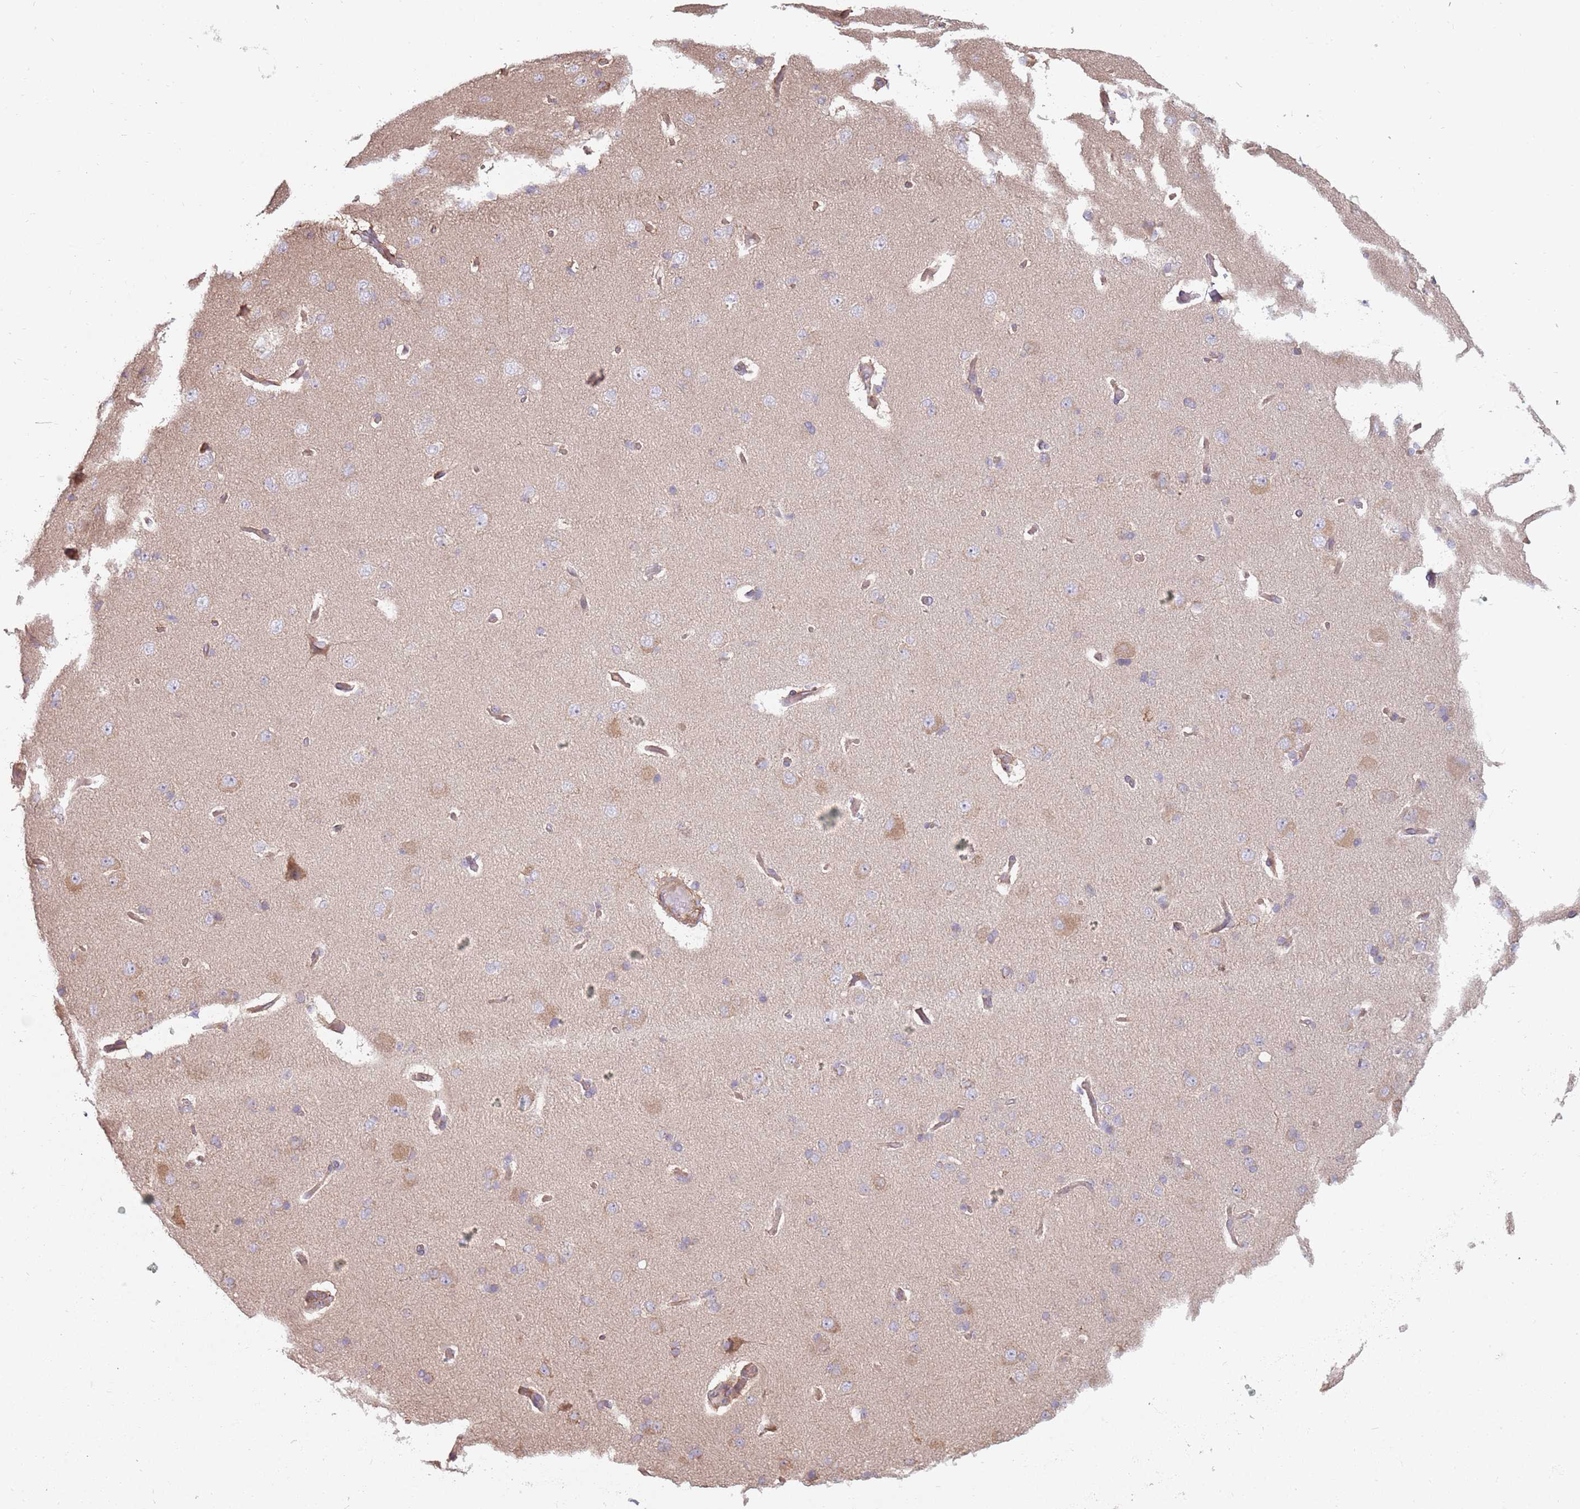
{"staining": {"intensity": "moderate", "quantity": ">75%", "location": "cytoplasmic/membranous"}, "tissue": "cerebral cortex", "cell_type": "Endothelial cells", "image_type": "normal", "snomed": [{"axis": "morphology", "description": "Normal tissue, NOS"}, {"axis": "topography", "description": "Cerebral cortex"}], "caption": "Moderate cytoplasmic/membranous positivity is present in approximately >75% of endothelial cells in unremarkable cerebral cortex. Nuclei are stained in blue.", "gene": "SPDL1", "patient": {"sex": "male", "age": 62}}